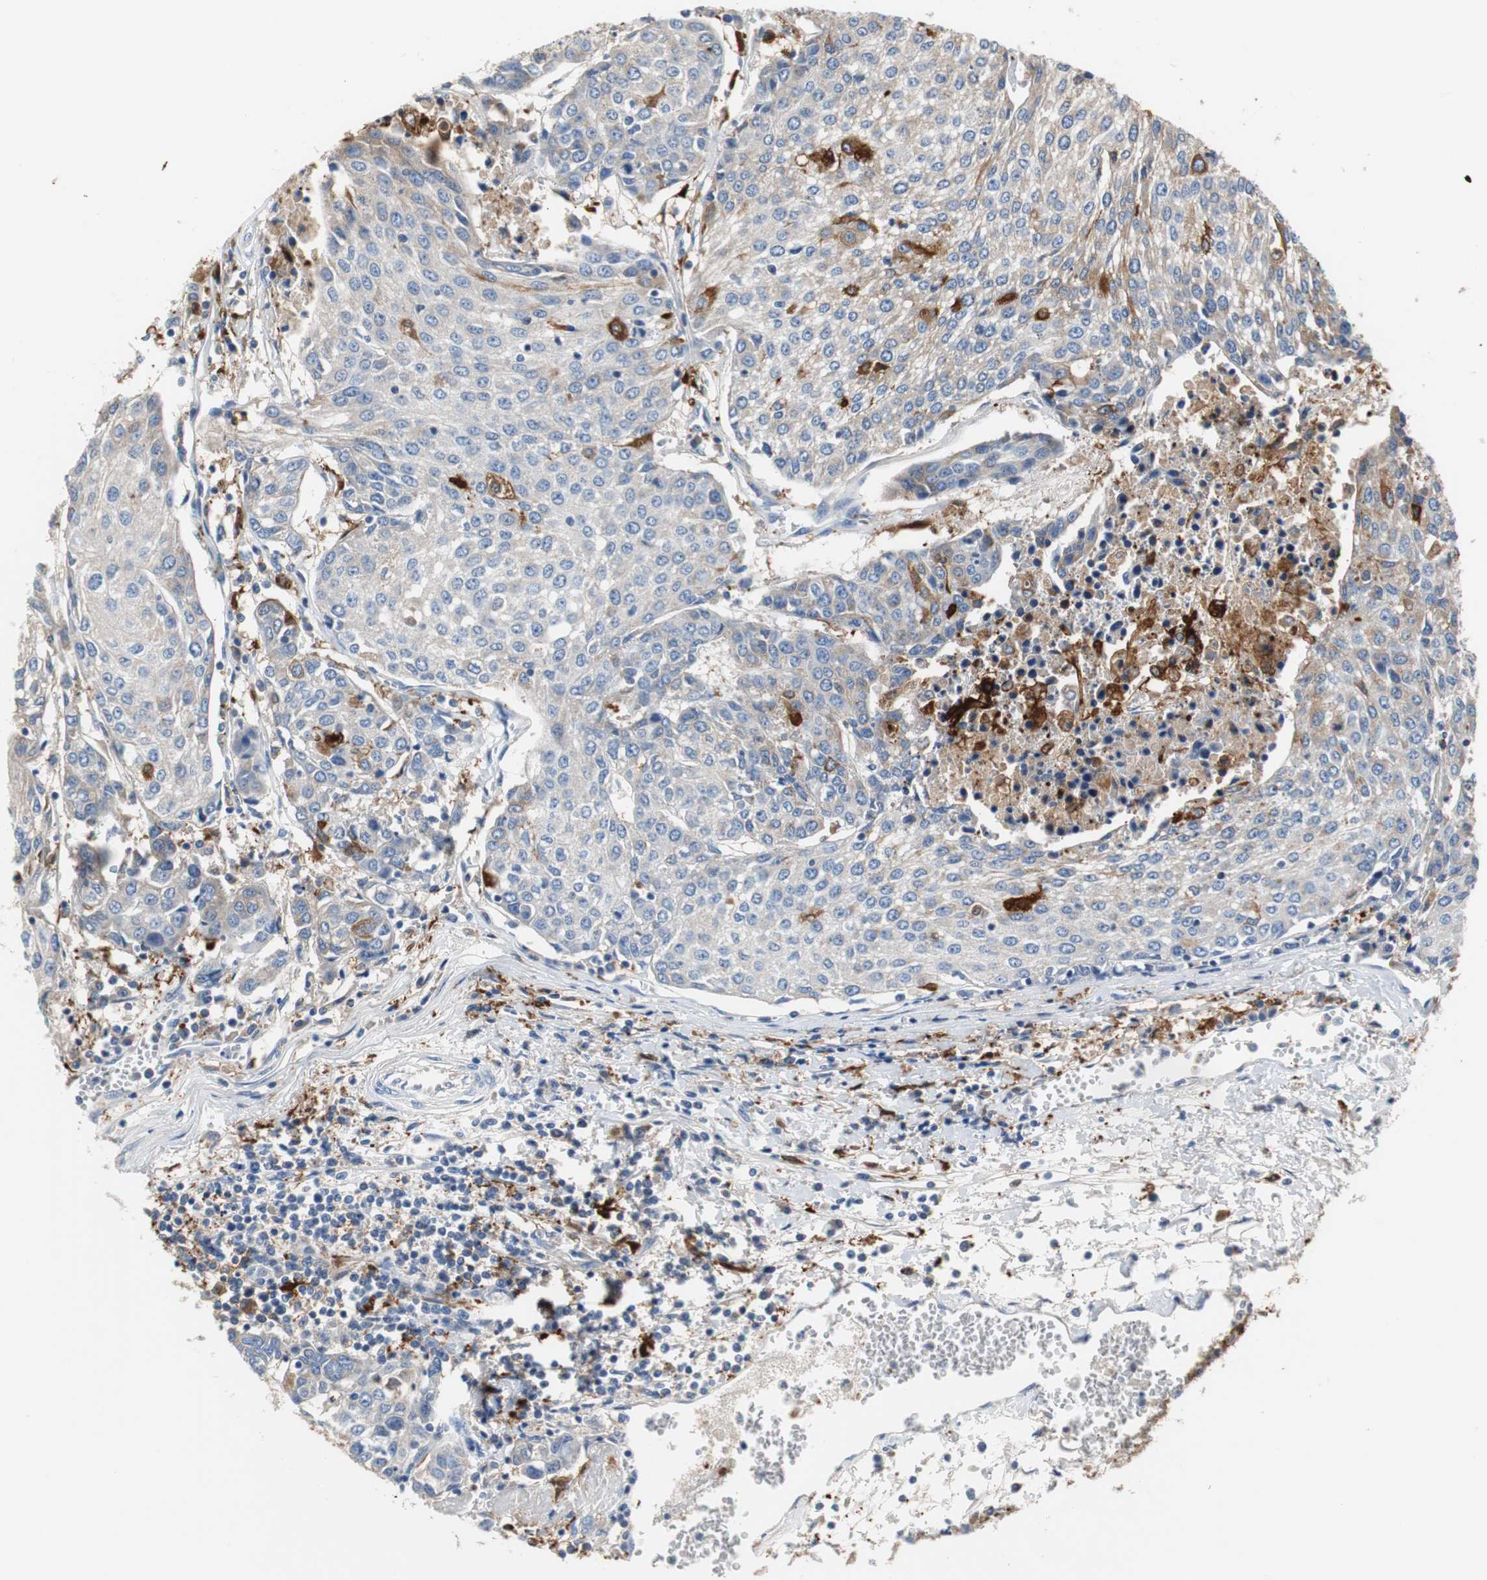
{"staining": {"intensity": "weak", "quantity": "25%-75%", "location": "cytoplasmic/membranous"}, "tissue": "urothelial cancer", "cell_type": "Tumor cells", "image_type": "cancer", "snomed": [{"axis": "morphology", "description": "Urothelial carcinoma, High grade"}, {"axis": "topography", "description": "Urinary bladder"}], "caption": "Human urothelial cancer stained with a brown dye reveals weak cytoplasmic/membranous positive staining in approximately 25%-75% of tumor cells.", "gene": "PI15", "patient": {"sex": "female", "age": 85}}